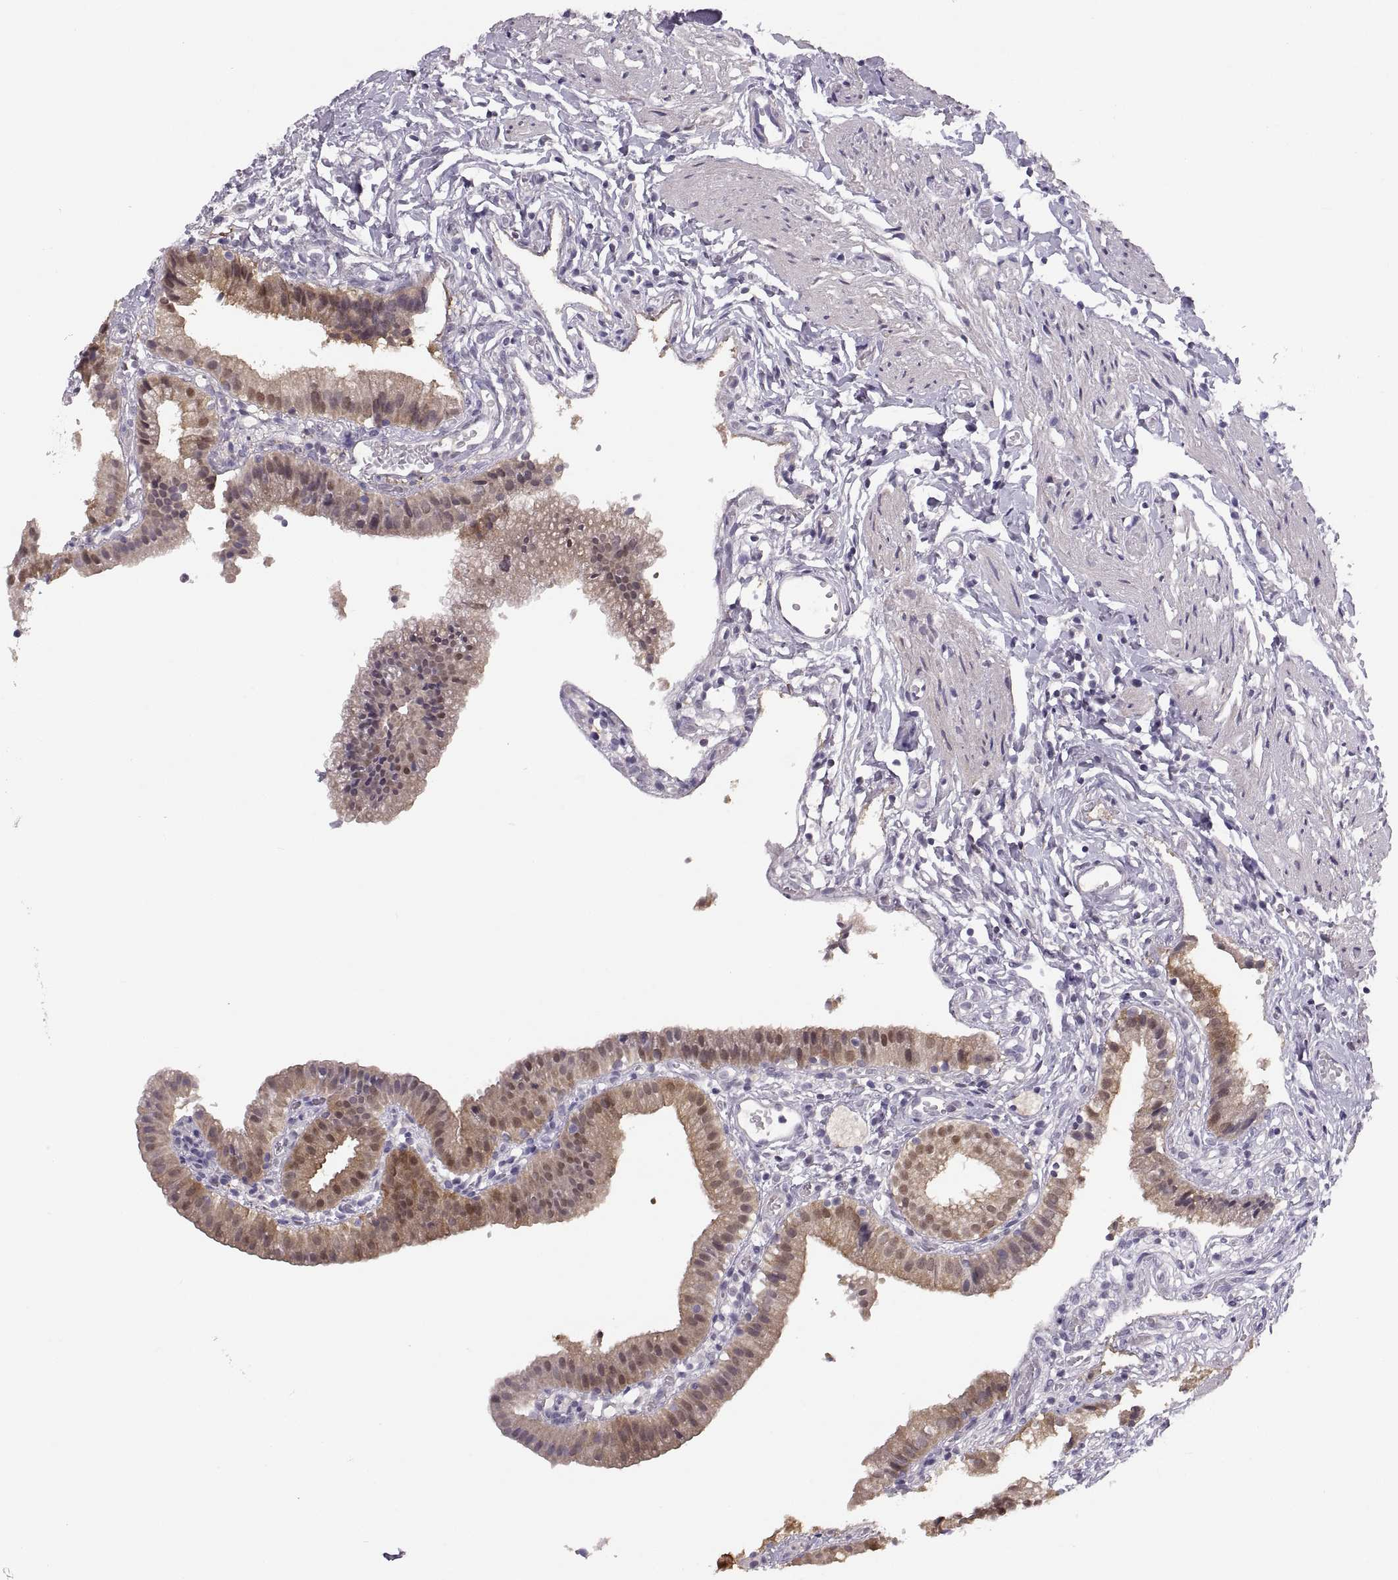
{"staining": {"intensity": "moderate", "quantity": "25%-75%", "location": "cytoplasmic/membranous,nuclear"}, "tissue": "gallbladder", "cell_type": "Glandular cells", "image_type": "normal", "snomed": [{"axis": "morphology", "description": "Normal tissue, NOS"}, {"axis": "topography", "description": "Gallbladder"}], "caption": "Protein positivity by immunohistochemistry displays moderate cytoplasmic/membranous,nuclear positivity in about 25%-75% of glandular cells in normal gallbladder.", "gene": "ADH6", "patient": {"sex": "female", "age": 47}}